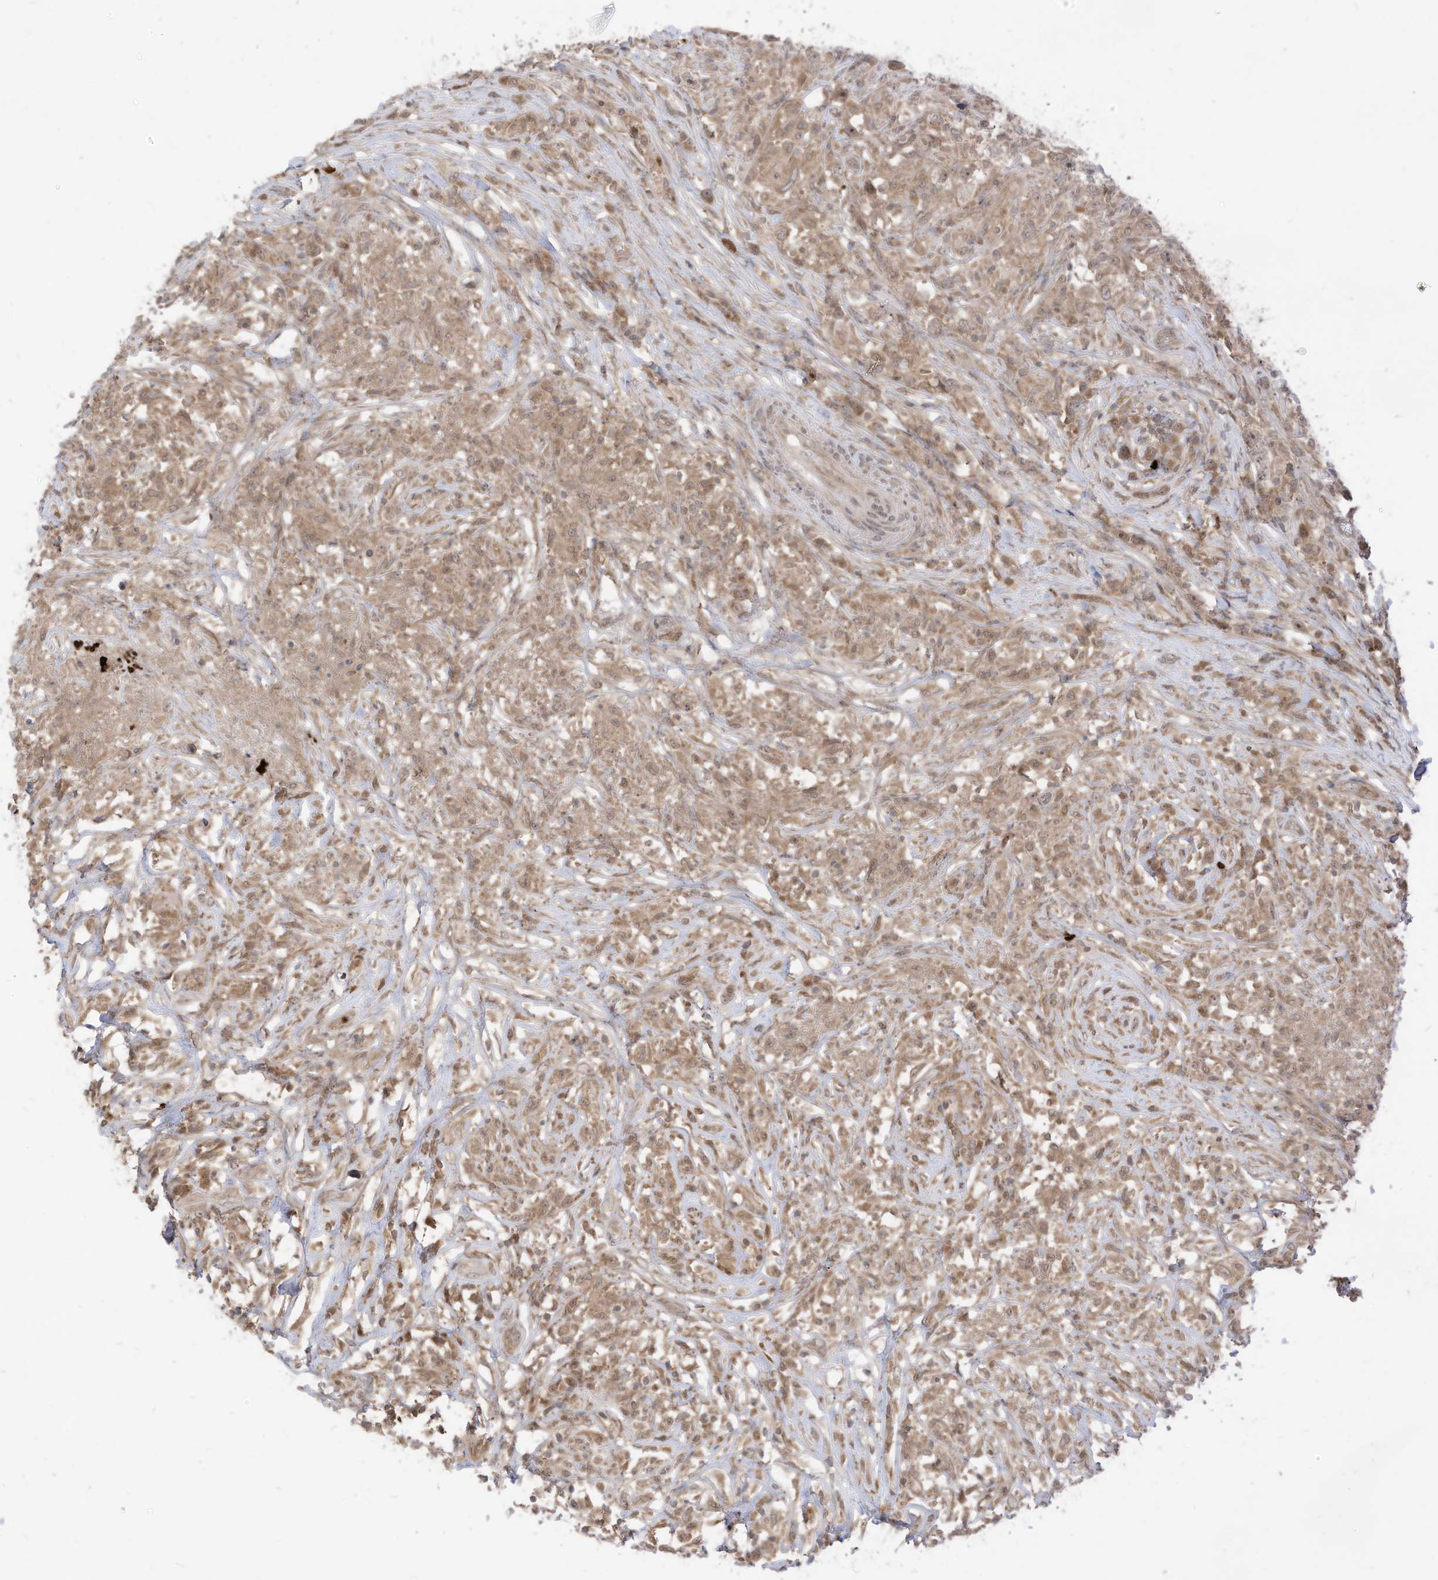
{"staining": {"intensity": "moderate", "quantity": ">75%", "location": "cytoplasmic/membranous,nuclear"}, "tissue": "testis cancer", "cell_type": "Tumor cells", "image_type": "cancer", "snomed": [{"axis": "morphology", "description": "Seminoma, NOS"}, {"axis": "topography", "description": "Testis"}], "caption": "Immunohistochemical staining of seminoma (testis) demonstrates moderate cytoplasmic/membranous and nuclear protein staining in approximately >75% of tumor cells.", "gene": "CNKSR1", "patient": {"sex": "male", "age": 49}}